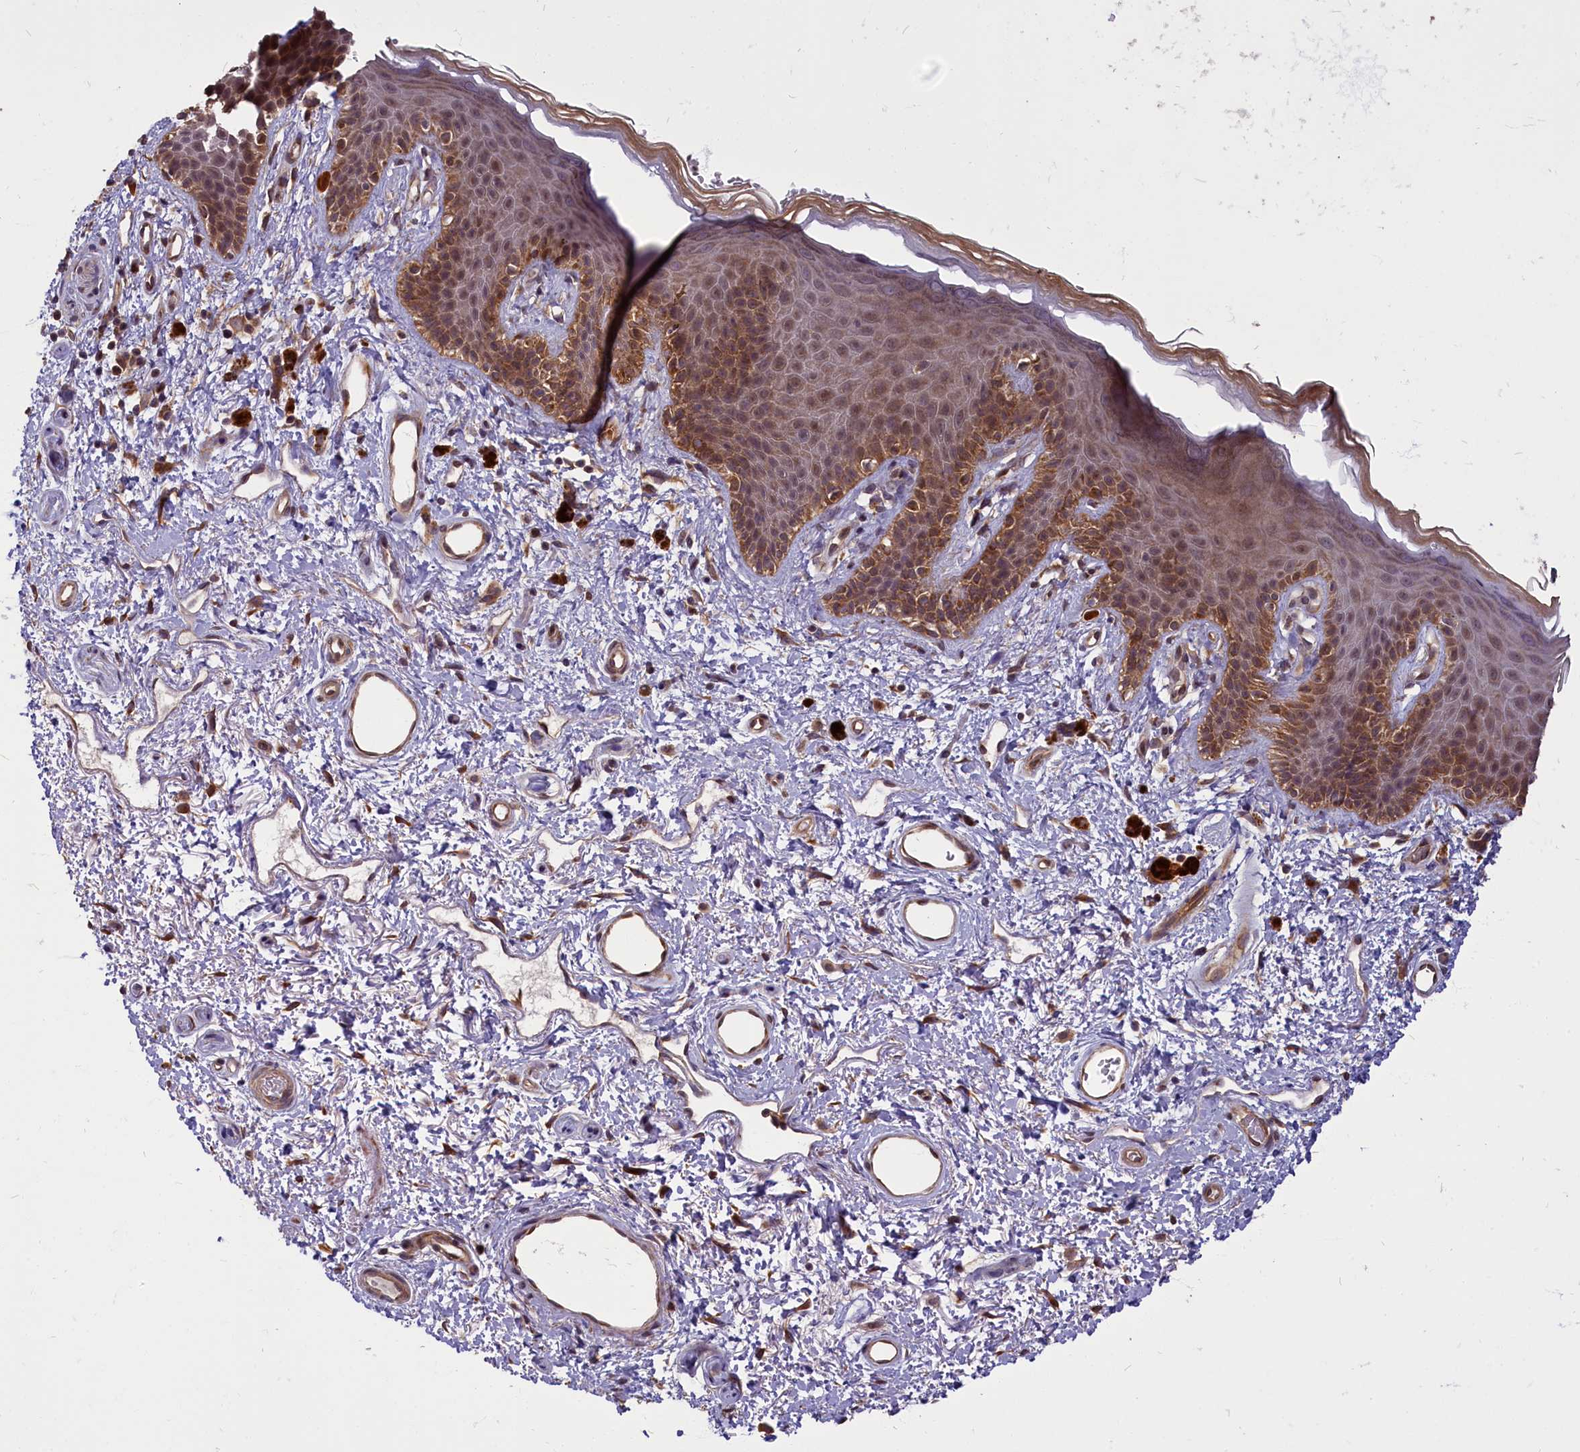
{"staining": {"intensity": "moderate", "quantity": "25%-75%", "location": "cytoplasmic/membranous,nuclear"}, "tissue": "skin", "cell_type": "Epidermal cells", "image_type": "normal", "snomed": [{"axis": "morphology", "description": "Normal tissue, NOS"}, {"axis": "topography", "description": "Anal"}], "caption": "This is a micrograph of immunohistochemistry staining of unremarkable skin, which shows moderate positivity in the cytoplasmic/membranous,nuclear of epidermal cells.", "gene": "ENSG00000274944", "patient": {"sex": "female", "age": 46}}